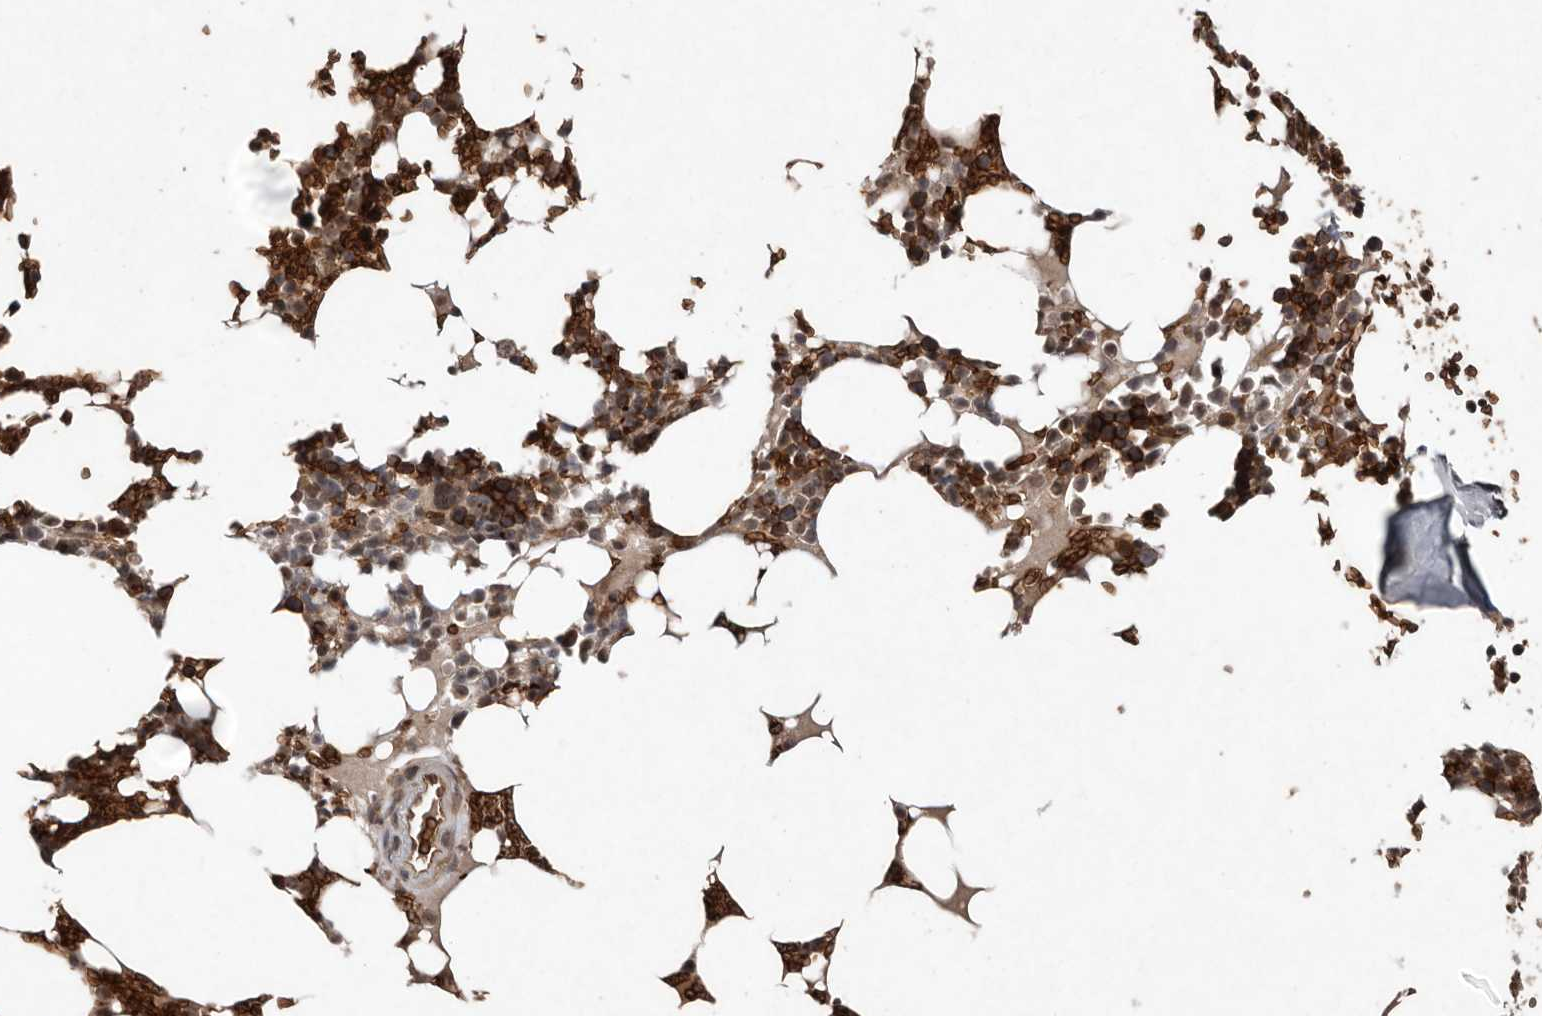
{"staining": {"intensity": "strong", "quantity": ">75%", "location": "cytoplasmic/membranous"}, "tissue": "bone marrow", "cell_type": "Hematopoietic cells", "image_type": "normal", "snomed": [{"axis": "morphology", "description": "Normal tissue, NOS"}, {"axis": "topography", "description": "Bone marrow"}], "caption": "This photomicrograph demonstrates unremarkable bone marrow stained with immunohistochemistry (IHC) to label a protein in brown. The cytoplasmic/membranous of hematopoietic cells show strong positivity for the protein. Nuclei are counter-stained blue.", "gene": "DIP2C", "patient": {"sex": "male", "age": 58}}